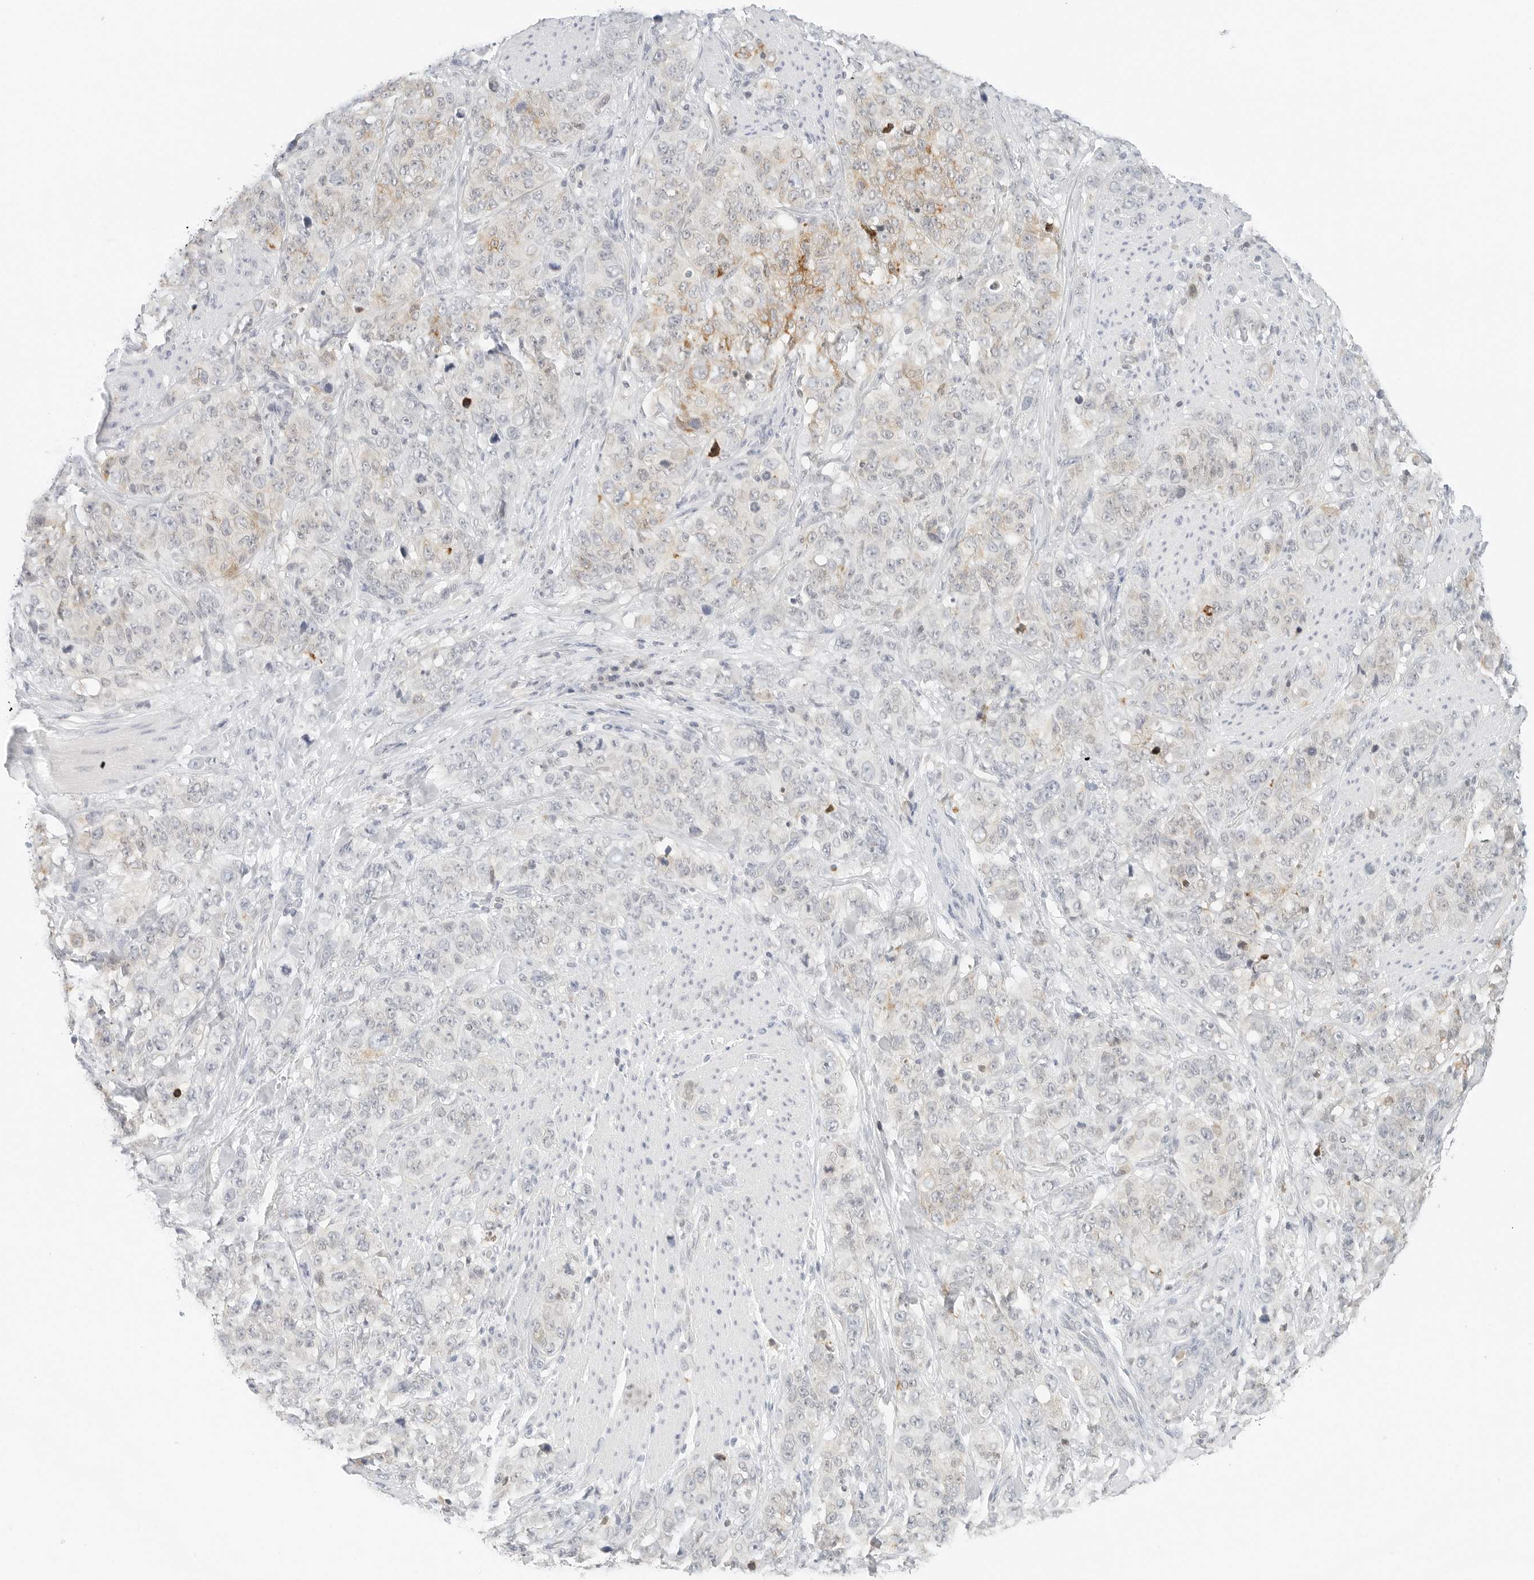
{"staining": {"intensity": "moderate", "quantity": "<25%", "location": "cytoplasmic/membranous"}, "tissue": "stomach cancer", "cell_type": "Tumor cells", "image_type": "cancer", "snomed": [{"axis": "morphology", "description": "Adenocarcinoma, NOS"}, {"axis": "topography", "description": "Stomach"}], "caption": "Tumor cells demonstrate low levels of moderate cytoplasmic/membranous positivity in about <25% of cells in human stomach adenocarcinoma. (Brightfield microscopy of DAB IHC at high magnification).", "gene": "NEO1", "patient": {"sex": "male", "age": 48}}